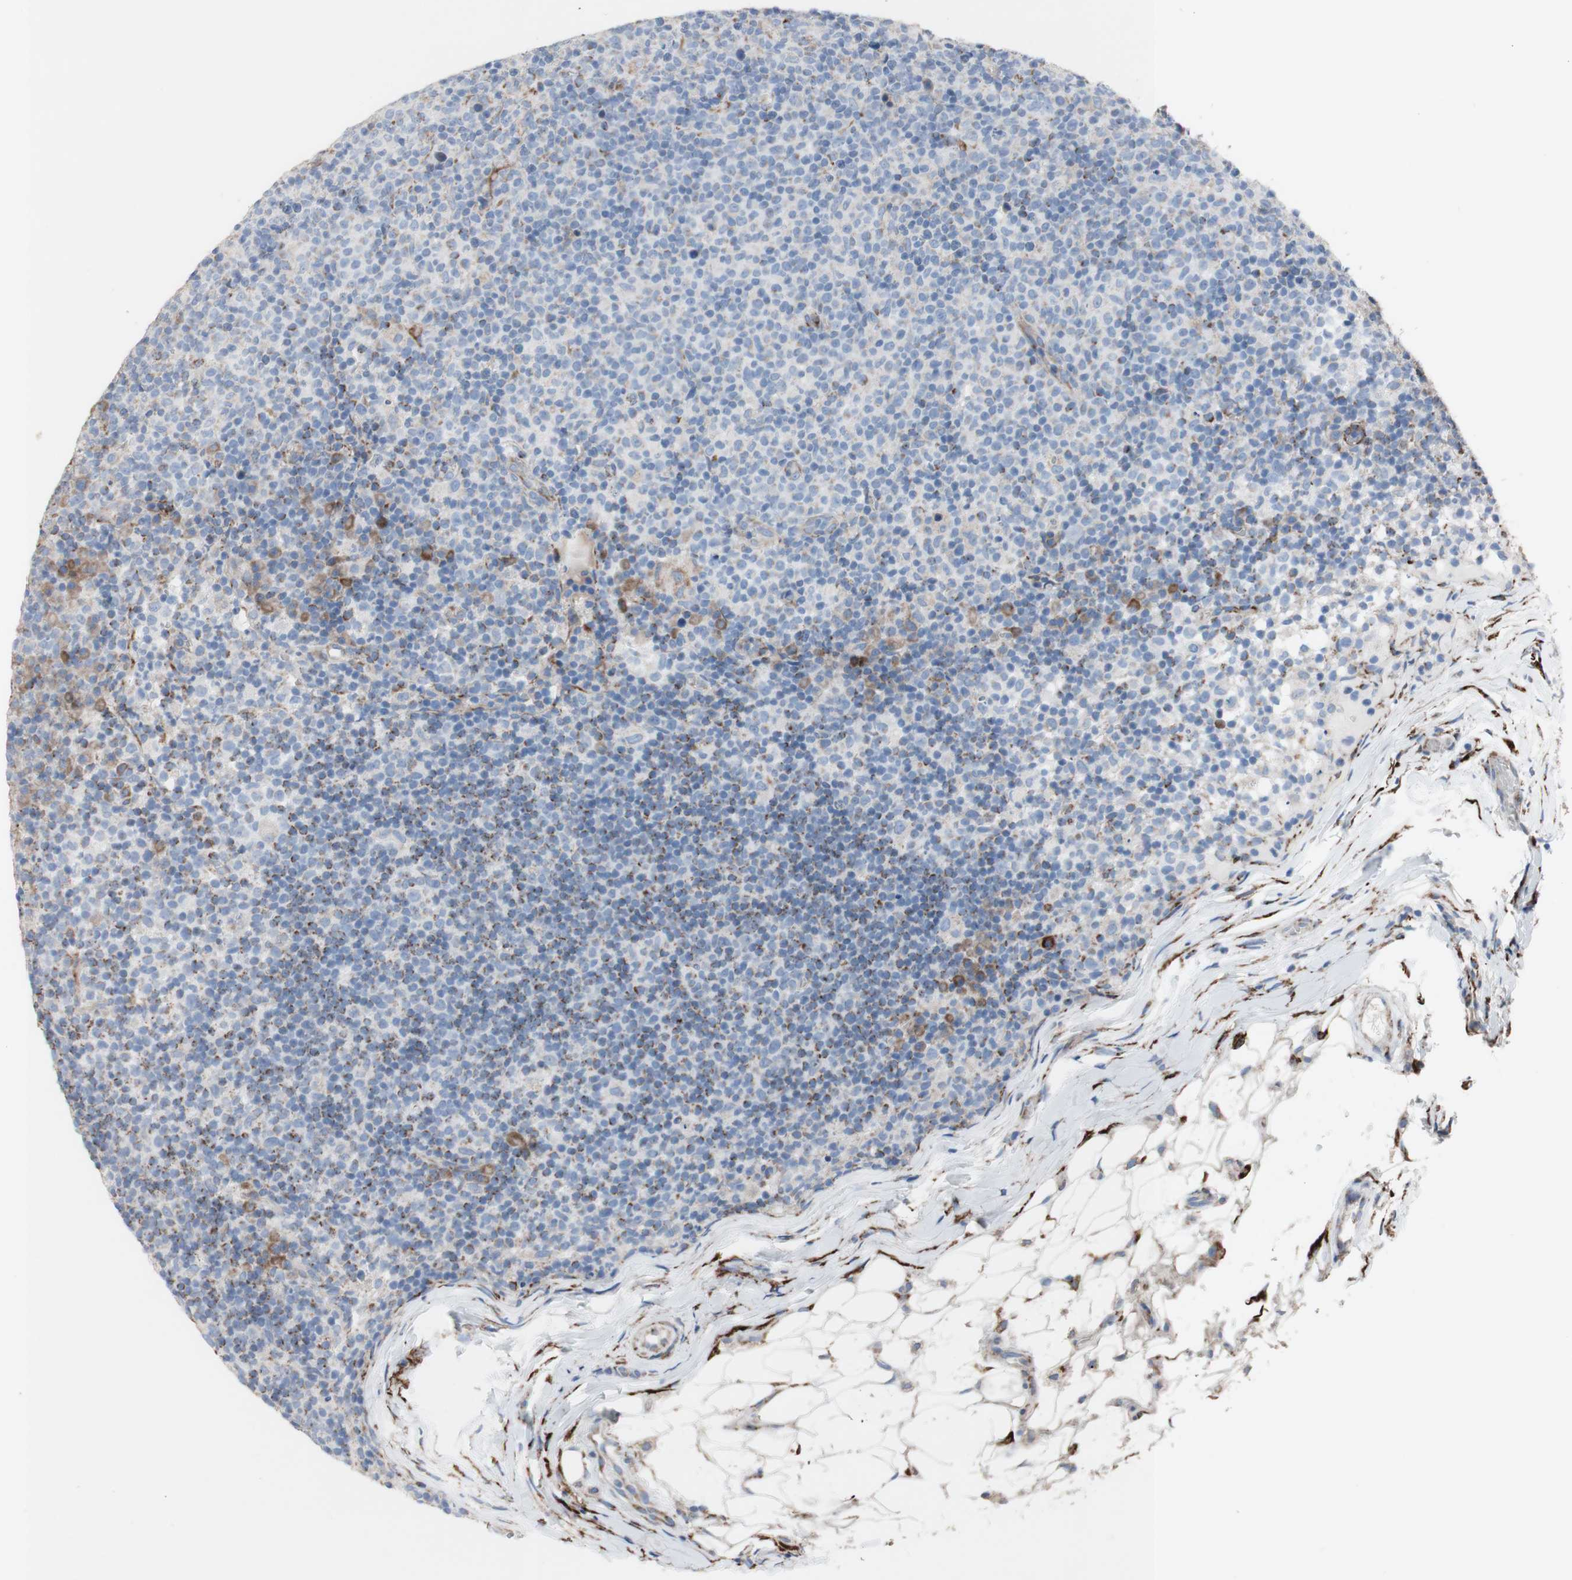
{"staining": {"intensity": "weak", "quantity": "<25%", "location": "cytoplasmic/membranous"}, "tissue": "lymph node", "cell_type": "Germinal center cells", "image_type": "normal", "snomed": [{"axis": "morphology", "description": "Normal tissue, NOS"}, {"axis": "morphology", "description": "Inflammation, NOS"}, {"axis": "topography", "description": "Lymph node"}], "caption": "The immunohistochemistry (IHC) histopathology image has no significant staining in germinal center cells of lymph node.", "gene": "AGPAT5", "patient": {"sex": "male", "age": 55}}